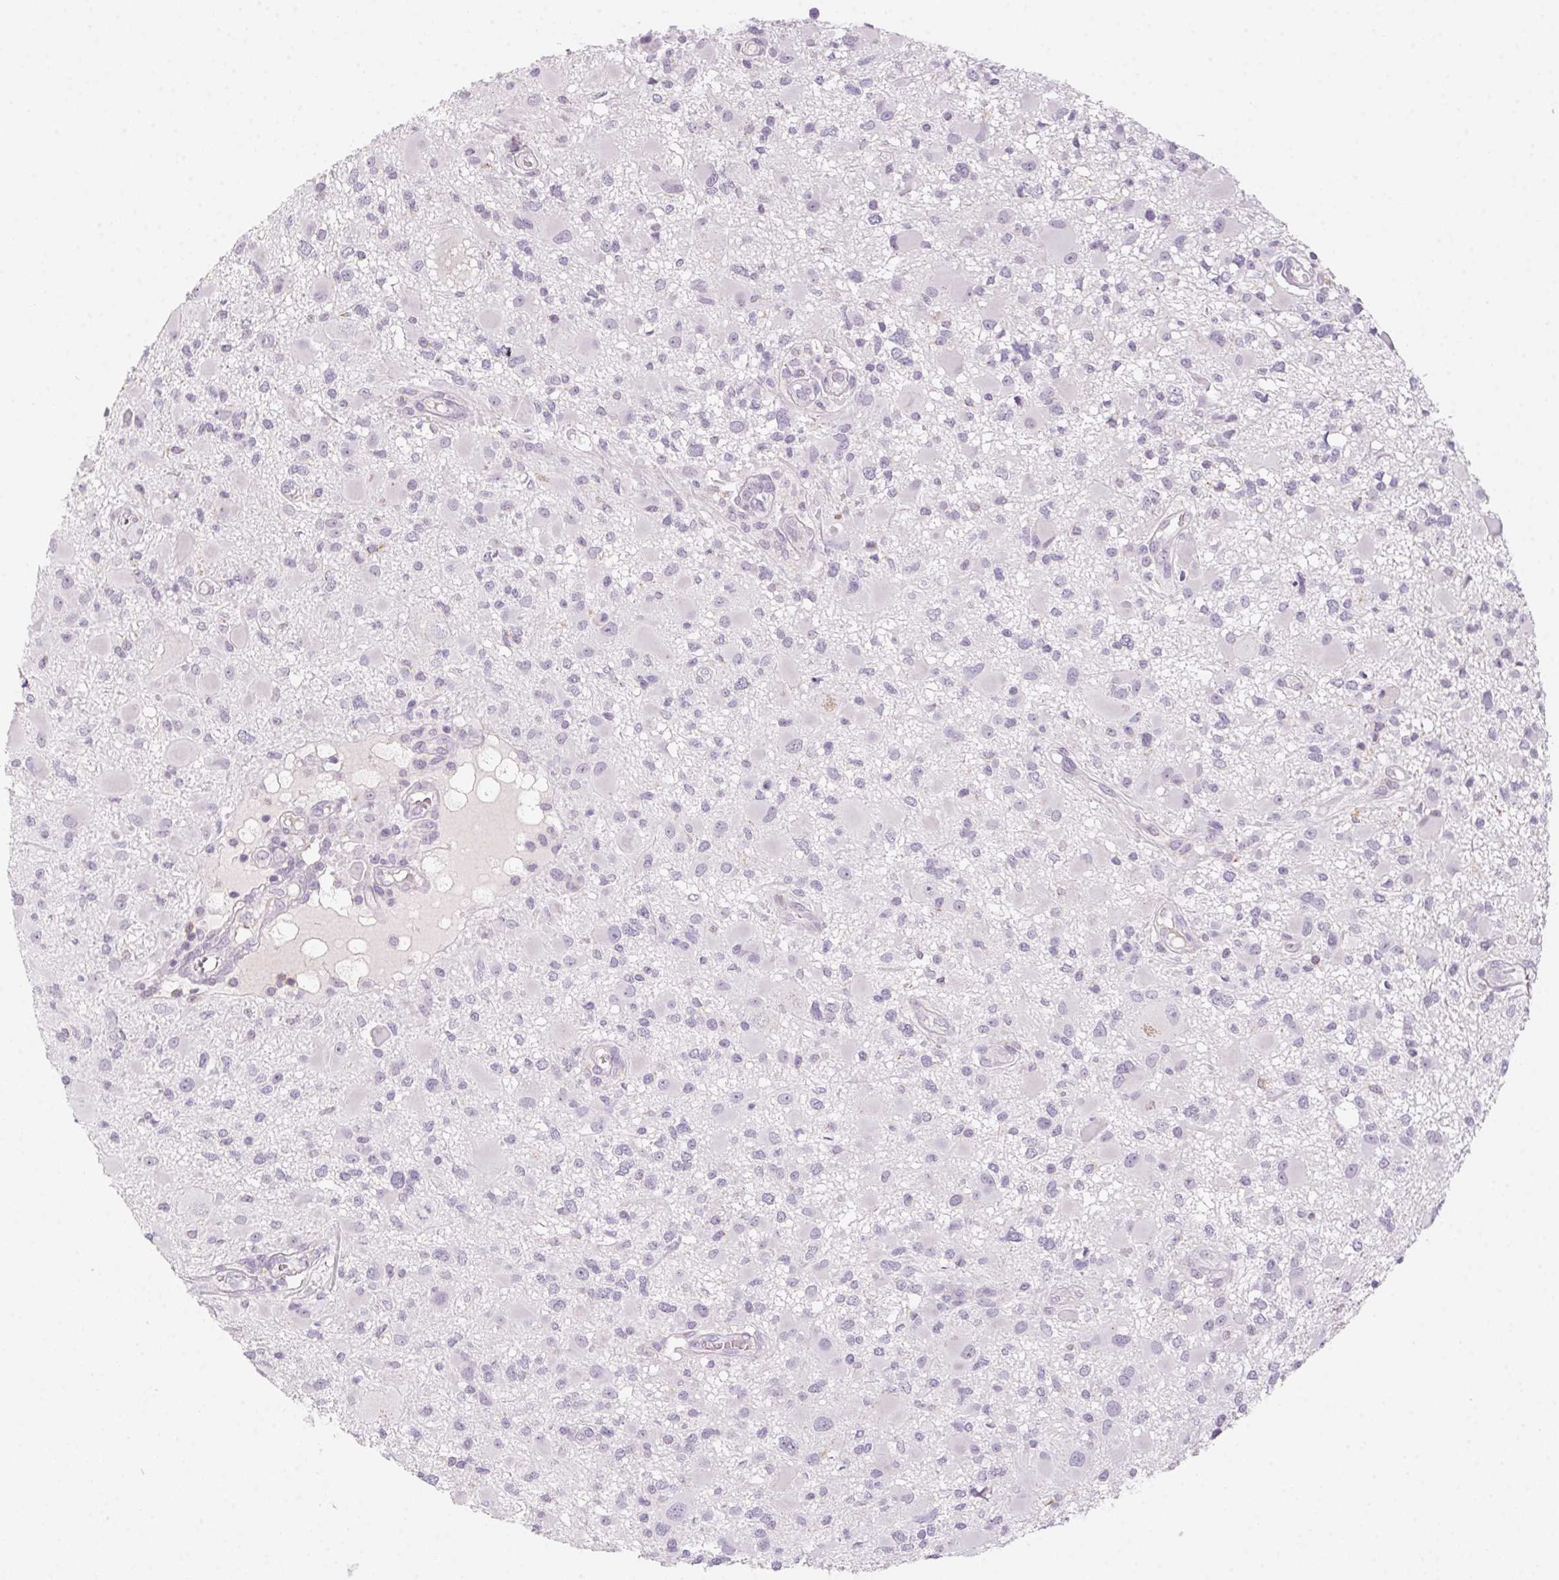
{"staining": {"intensity": "negative", "quantity": "none", "location": "none"}, "tissue": "glioma", "cell_type": "Tumor cells", "image_type": "cancer", "snomed": [{"axis": "morphology", "description": "Glioma, malignant, High grade"}, {"axis": "topography", "description": "Brain"}], "caption": "Tumor cells show no significant expression in glioma. (Stains: DAB immunohistochemistry with hematoxylin counter stain, Microscopy: brightfield microscopy at high magnification).", "gene": "PRPH", "patient": {"sex": "male", "age": 54}}